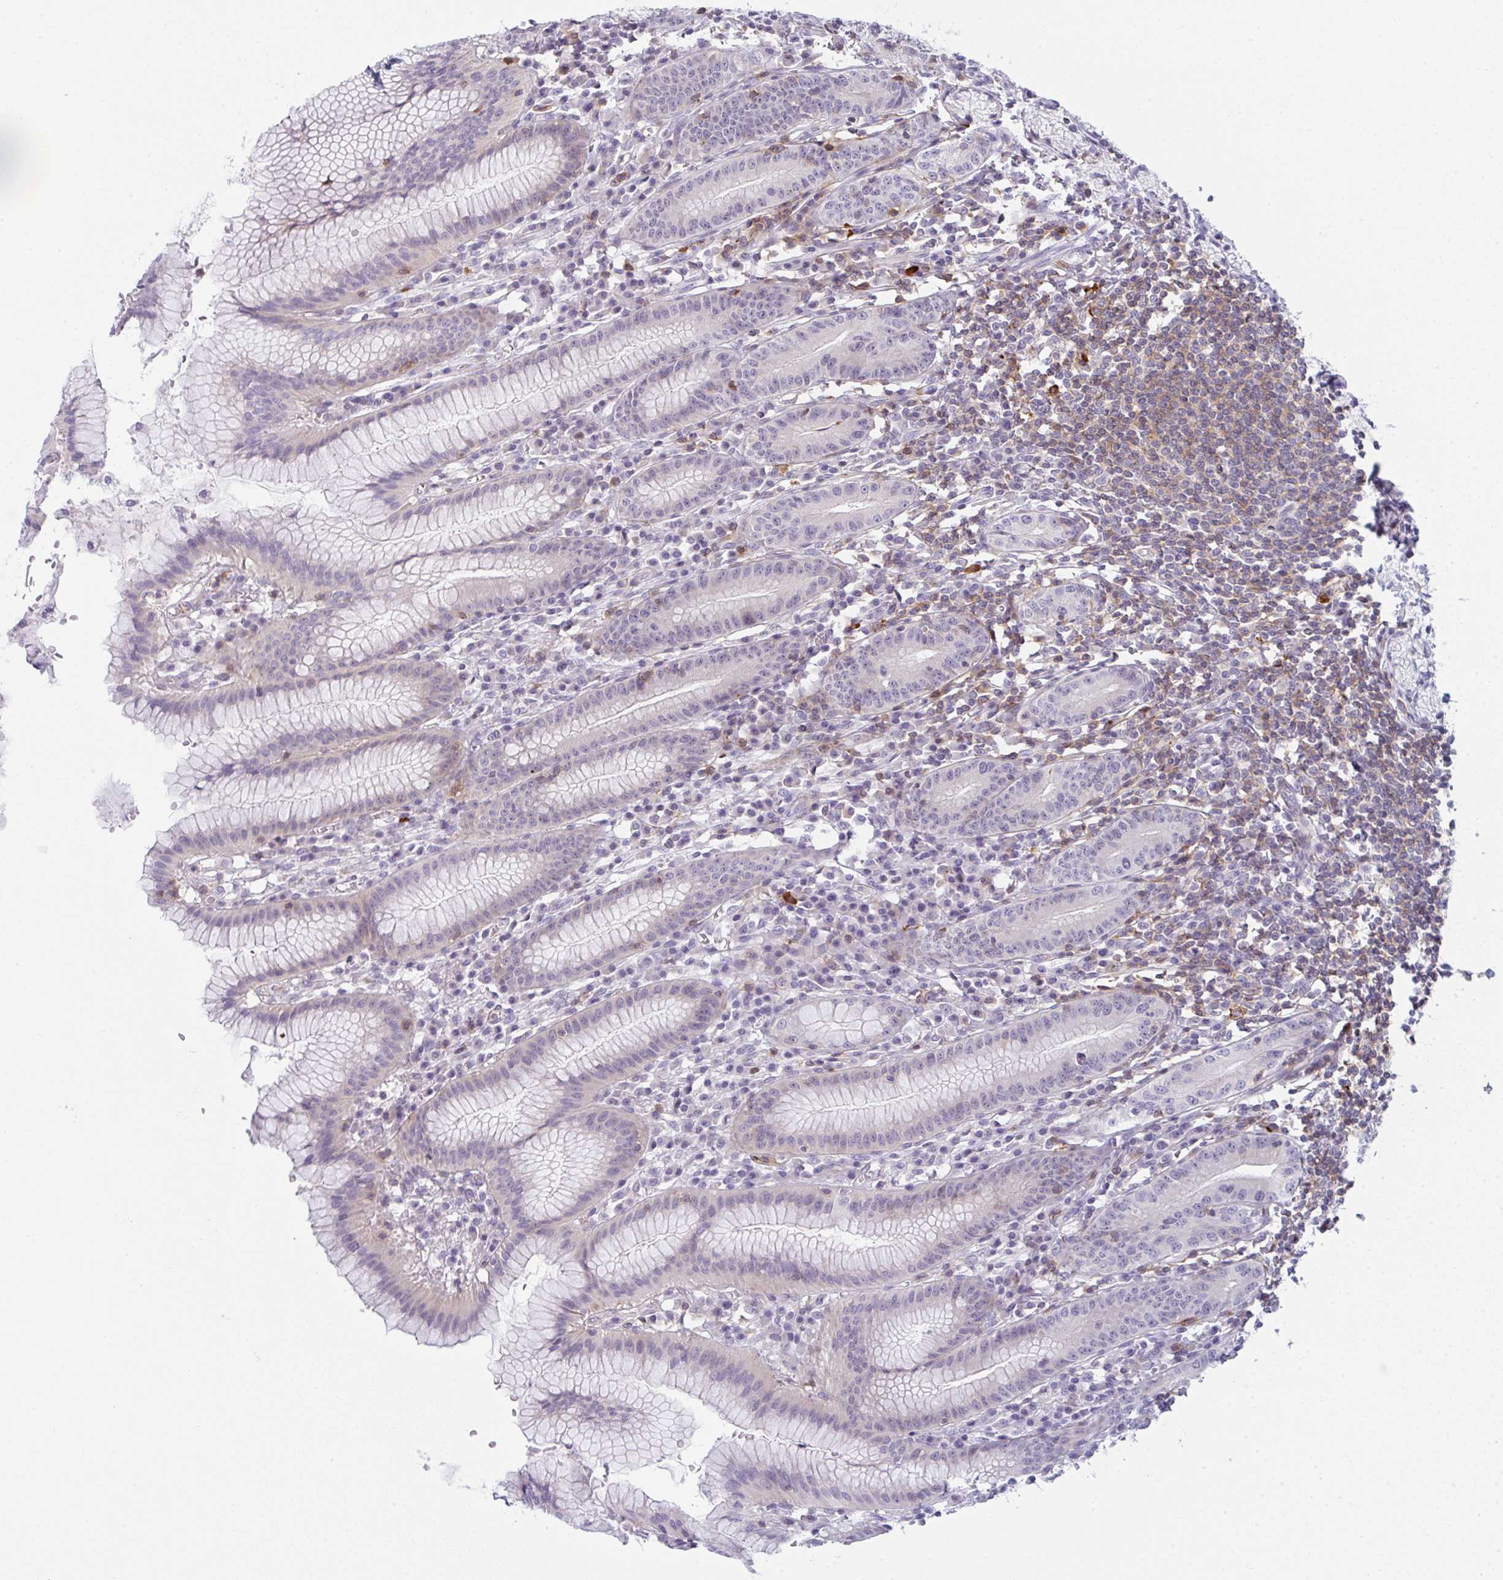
{"staining": {"intensity": "negative", "quantity": "none", "location": "none"}, "tissue": "stomach", "cell_type": "Glandular cells", "image_type": "normal", "snomed": [{"axis": "morphology", "description": "Normal tissue, NOS"}, {"axis": "topography", "description": "Stomach"}], "caption": "IHC of unremarkable stomach displays no expression in glandular cells.", "gene": "CD80", "patient": {"sex": "male", "age": 55}}